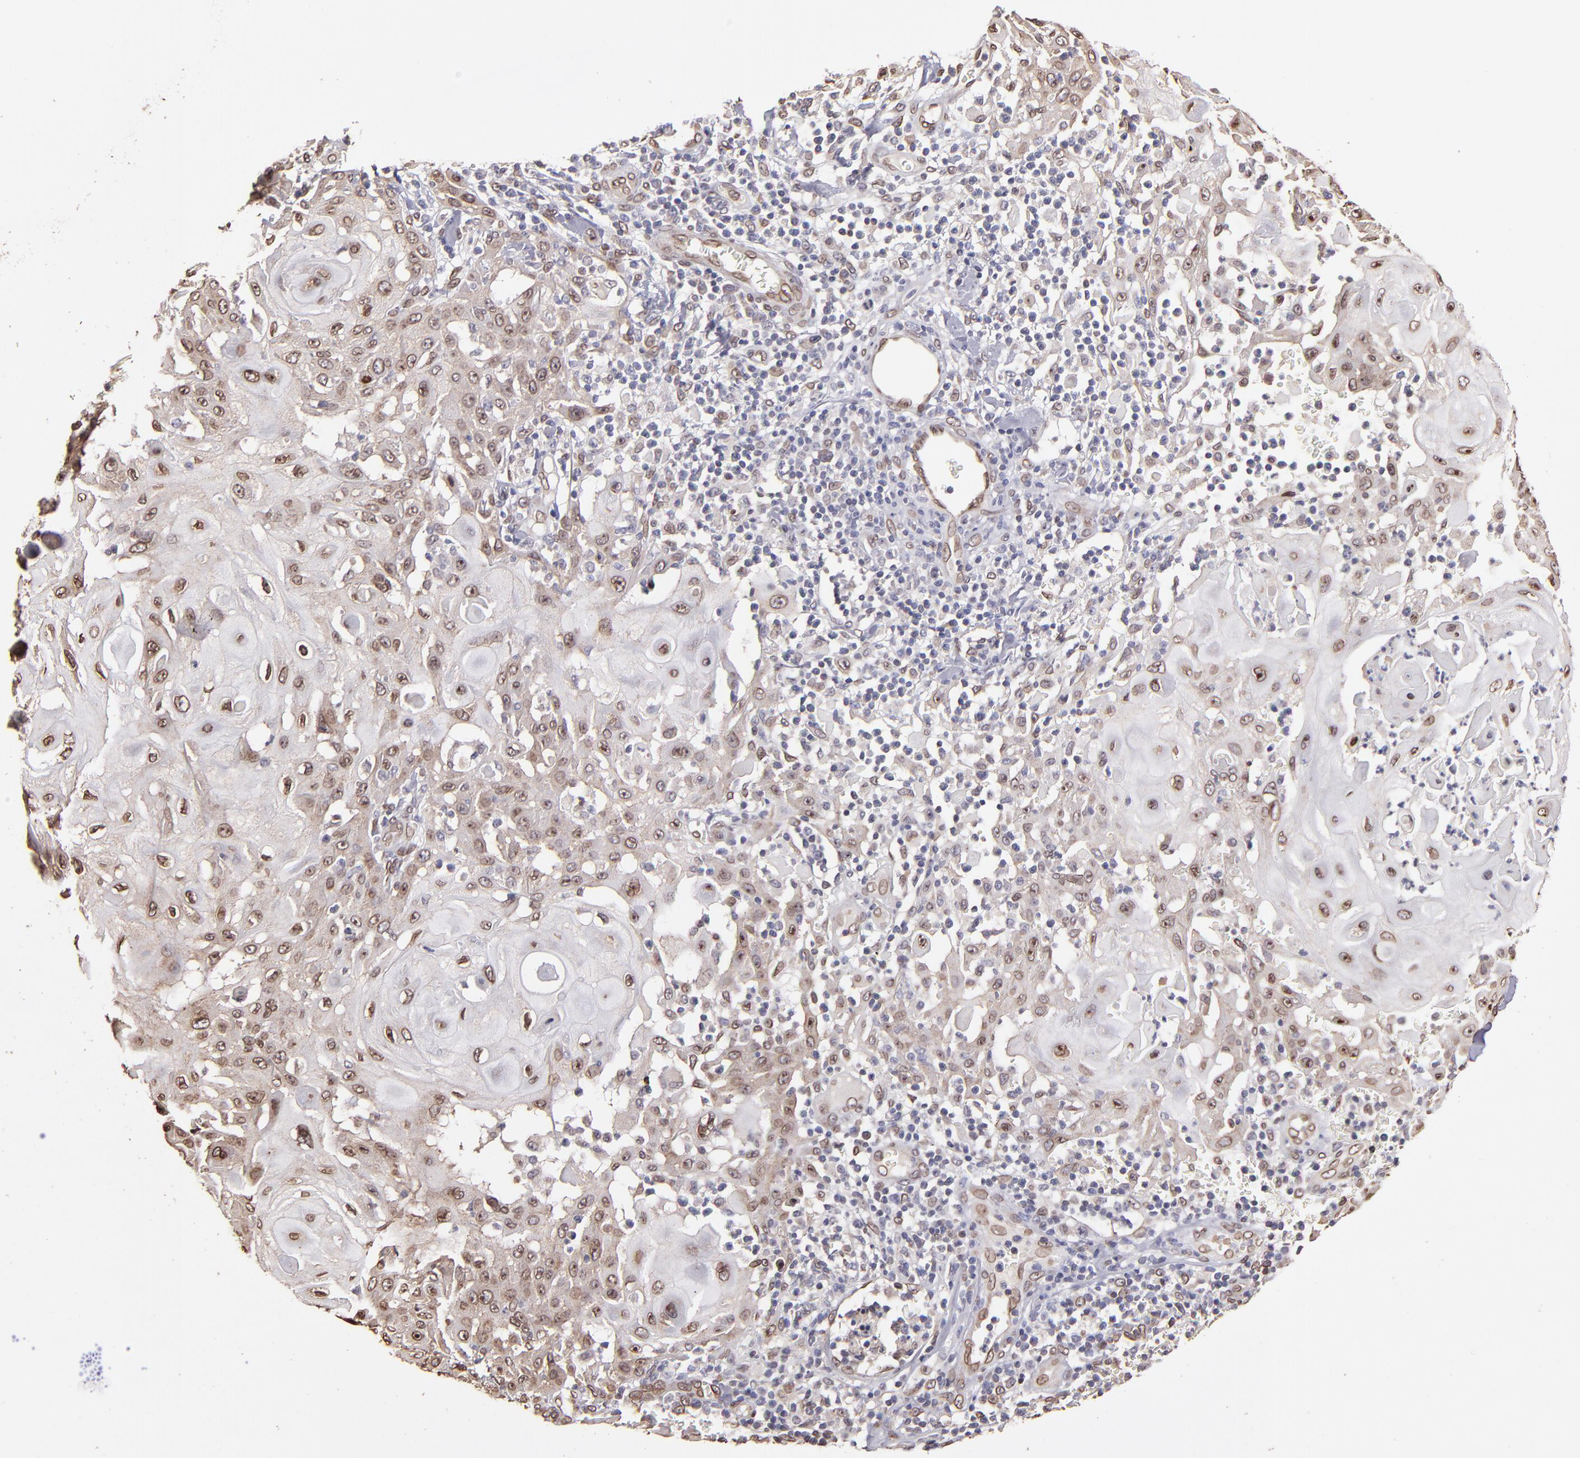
{"staining": {"intensity": "moderate", "quantity": ">75%", "location": "cytoplasmic/membranous,nuclear"}, "tissue": "skin cancer", "cell_type": "Tumor cells", "image_type": "cancer", "snomed": [{"axis": "morphology", "description": "Squamous cell carcinoma, NOS"}, {"axis": "topography", "description": "Skin"}], "caption": "The histopathology image displays a brown stain indicating the presence of a protein in the cytoplasmic/membranous and nuclear of tumor cells in skin cancer (squamous cell carcinoma).", "gene": "PUM3", "patient": {"sex": "male", "age": 24}}